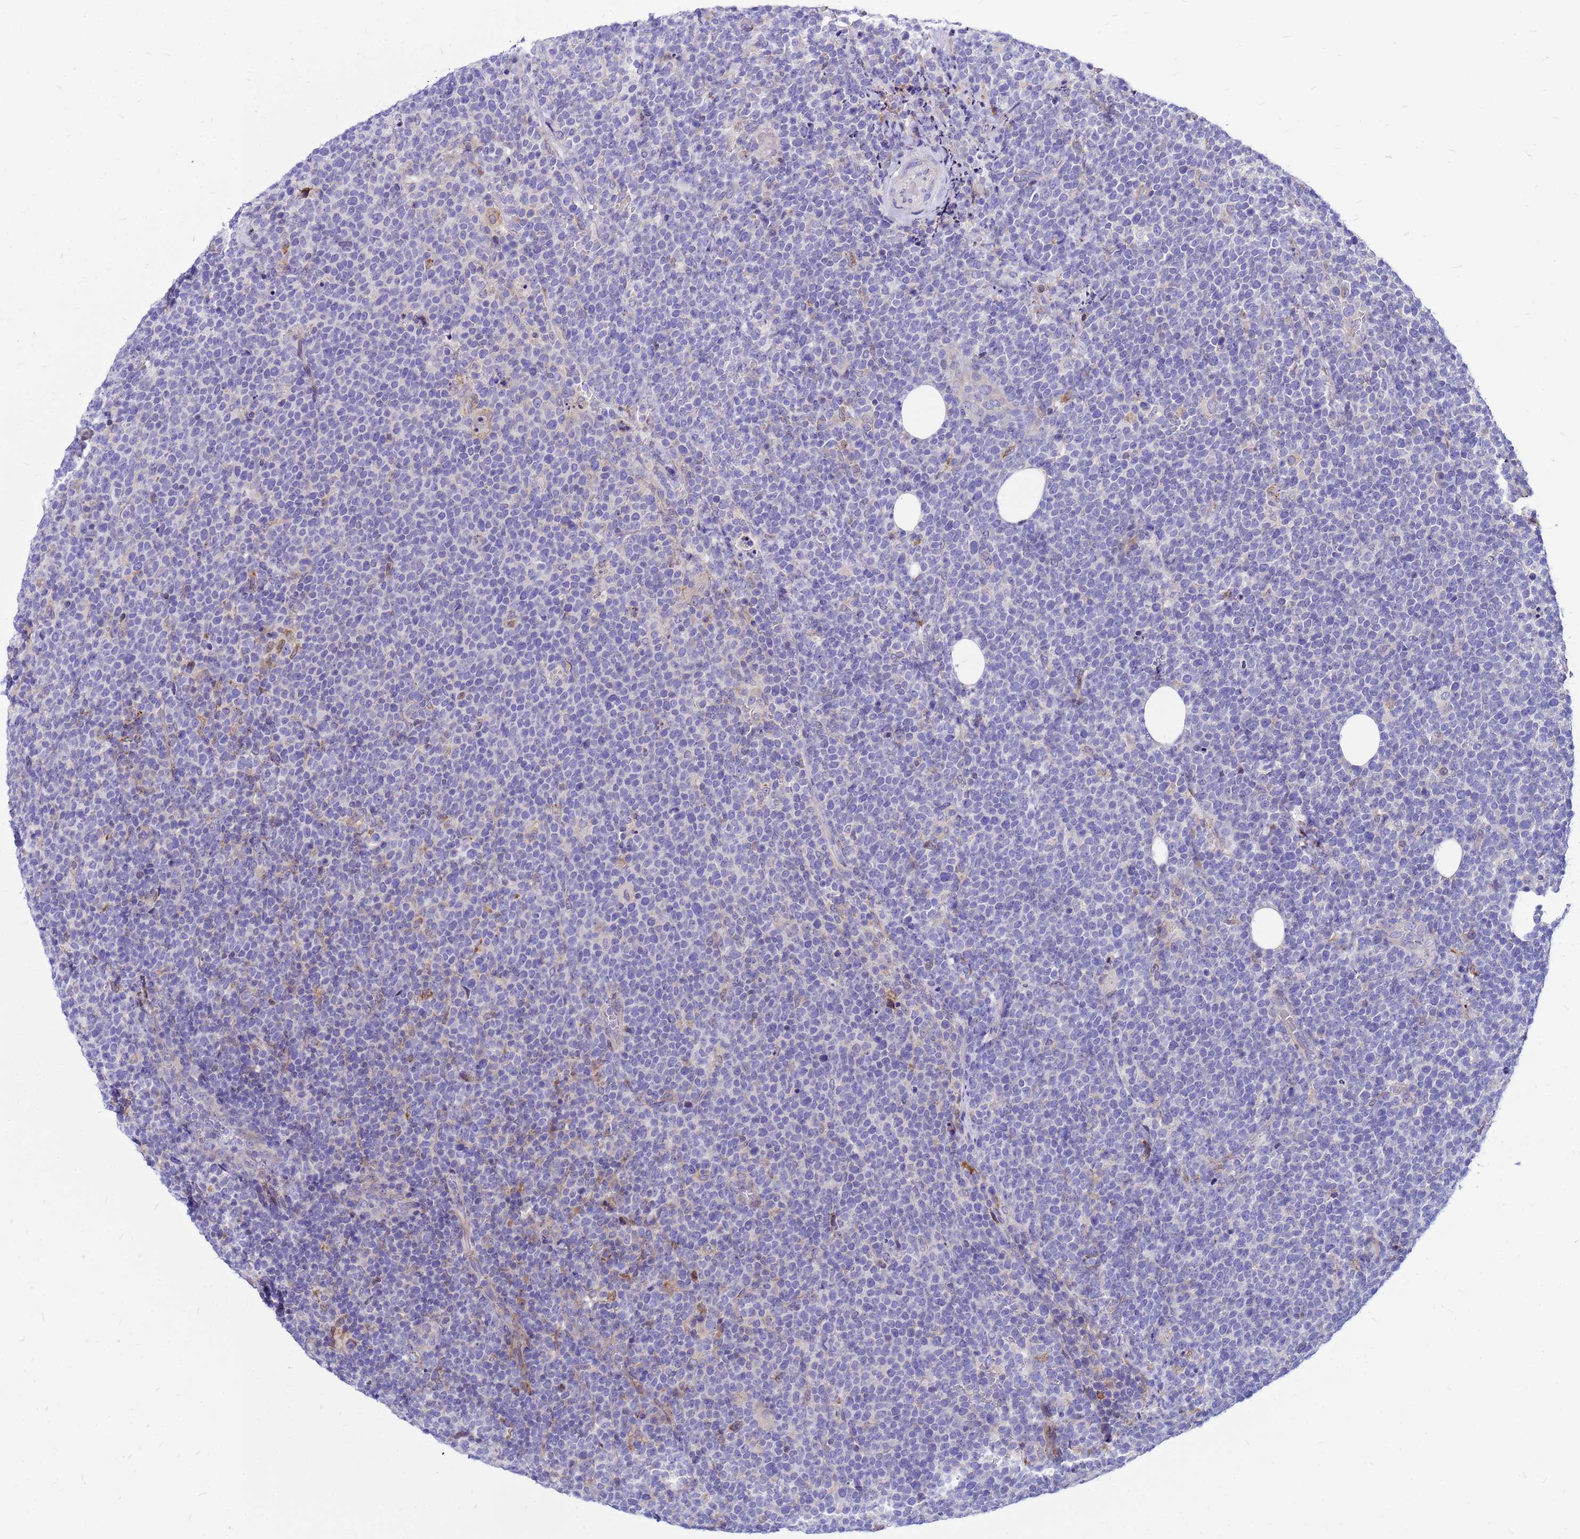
{"staining": {"intensity": "negative", "quantity": "none", "location": "none"}, "tissue": "lymphoma", "cell_type": "Tumor cells", "image_type": "cancer", "snomed": [{"axis": "morphology", "description": "Malignant lymphoma, non-Hodgkin's type, High grade"}, {"axis": "topography", "description": "Lymph node"}], "caption": "Immunohistochemical staining of lymphoma displays no significant staining in tumor cells.", "gene": "FHIP1A", "patient": {"sex": "male", "age": 61}}